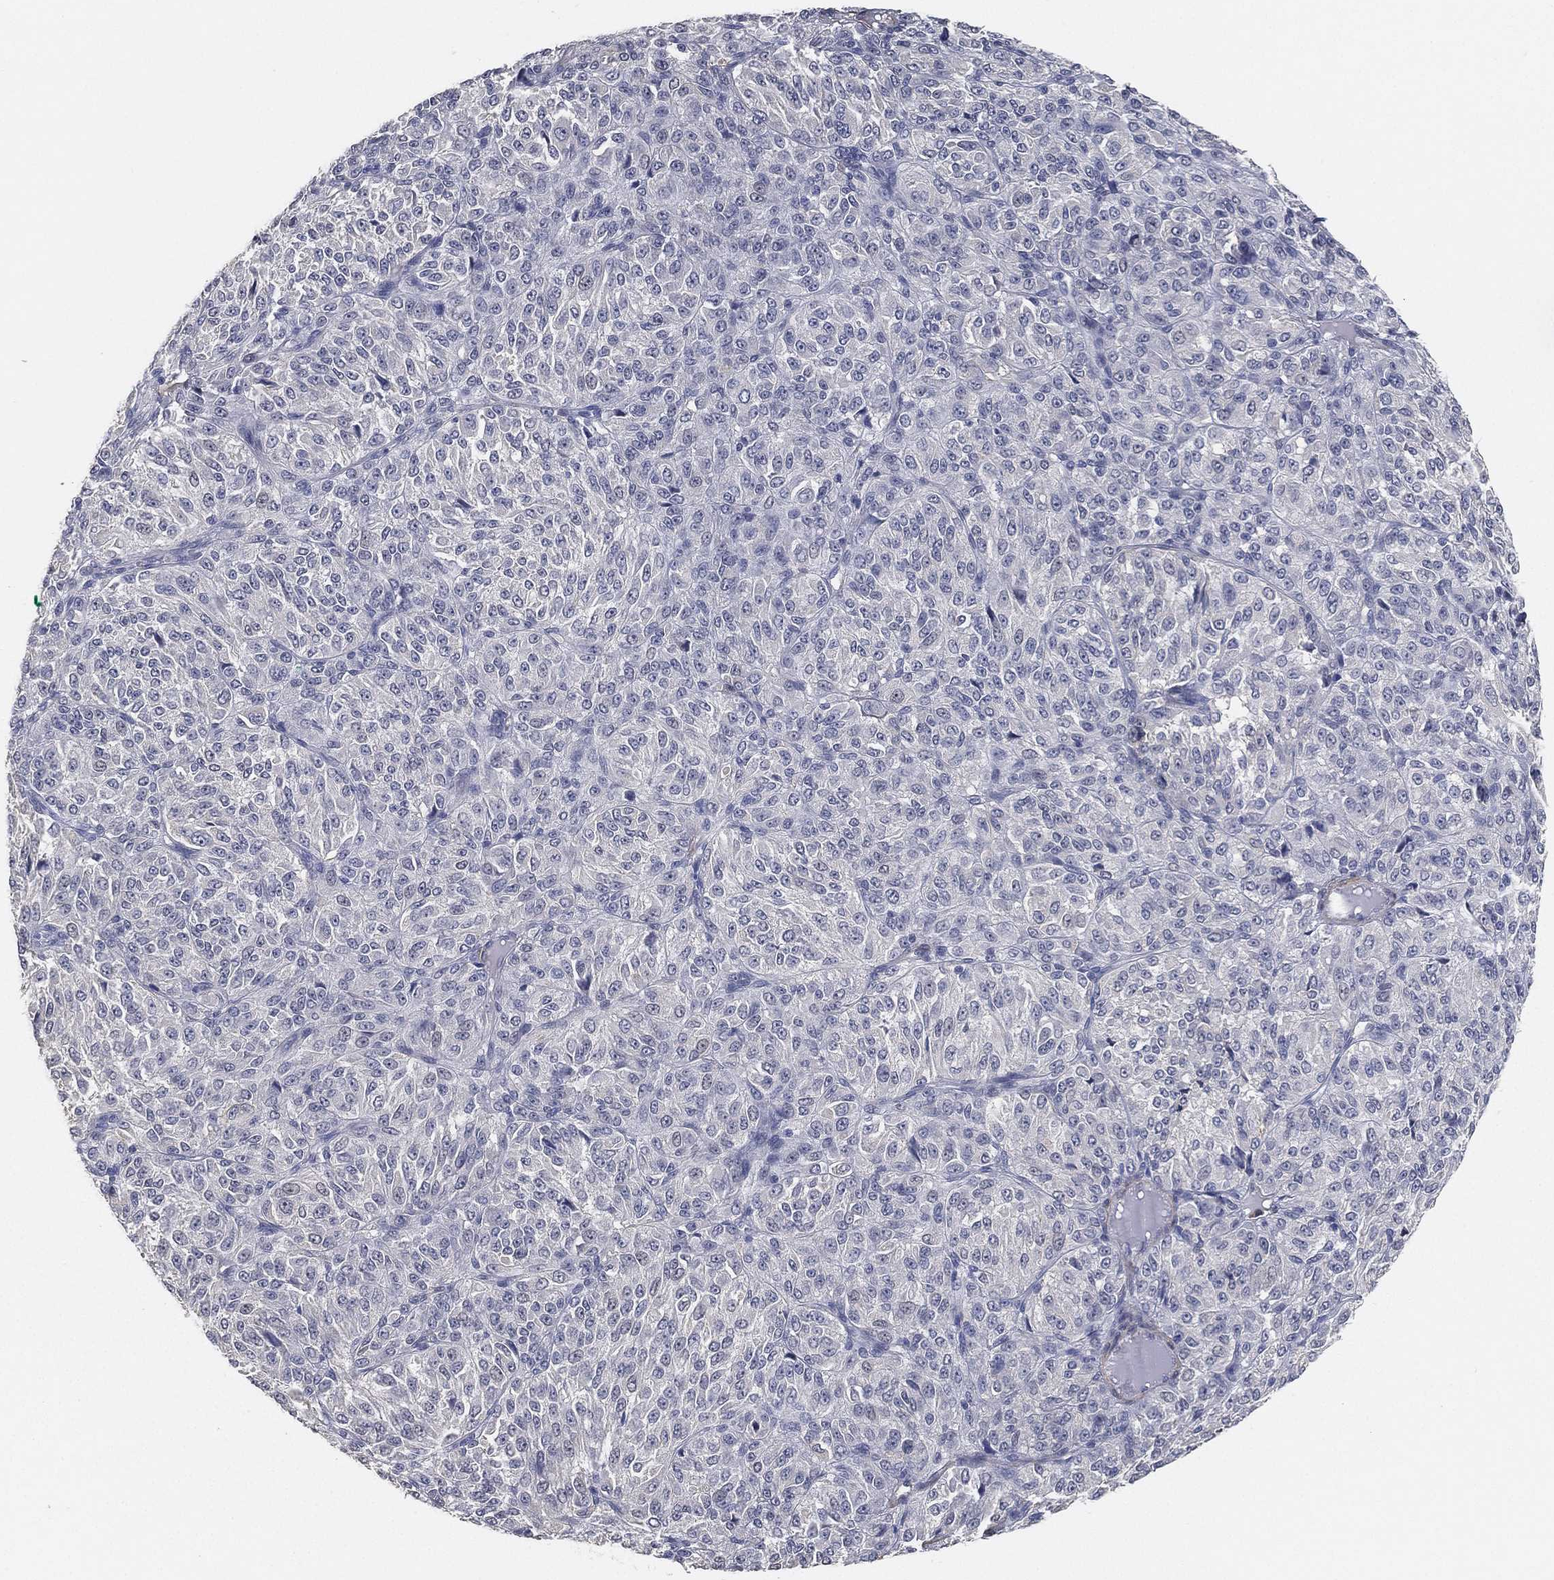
{"staining": {"intensity": "negative", "quantity": "none", "location": "none"}, "tissue": "melanoma", "cell_type": "Tumor cells", "image_type": "cancer", "snomed": [{"axis": "morphology", "description": "Malignant melanoma, Metastatic site"}, {"axis": "topography", "description": "Brain"}], "caption": "Immunohistochemistry image of human melanoma stained for a protein (brown), which displays no expression in tumor cells. (Stains: DAB IHC with hematoxylin counter stain, Microscopy: brightfield microscopy at high magnification).", "gene": "GPR61", "patient": {"sex": "female", "age": 56}}